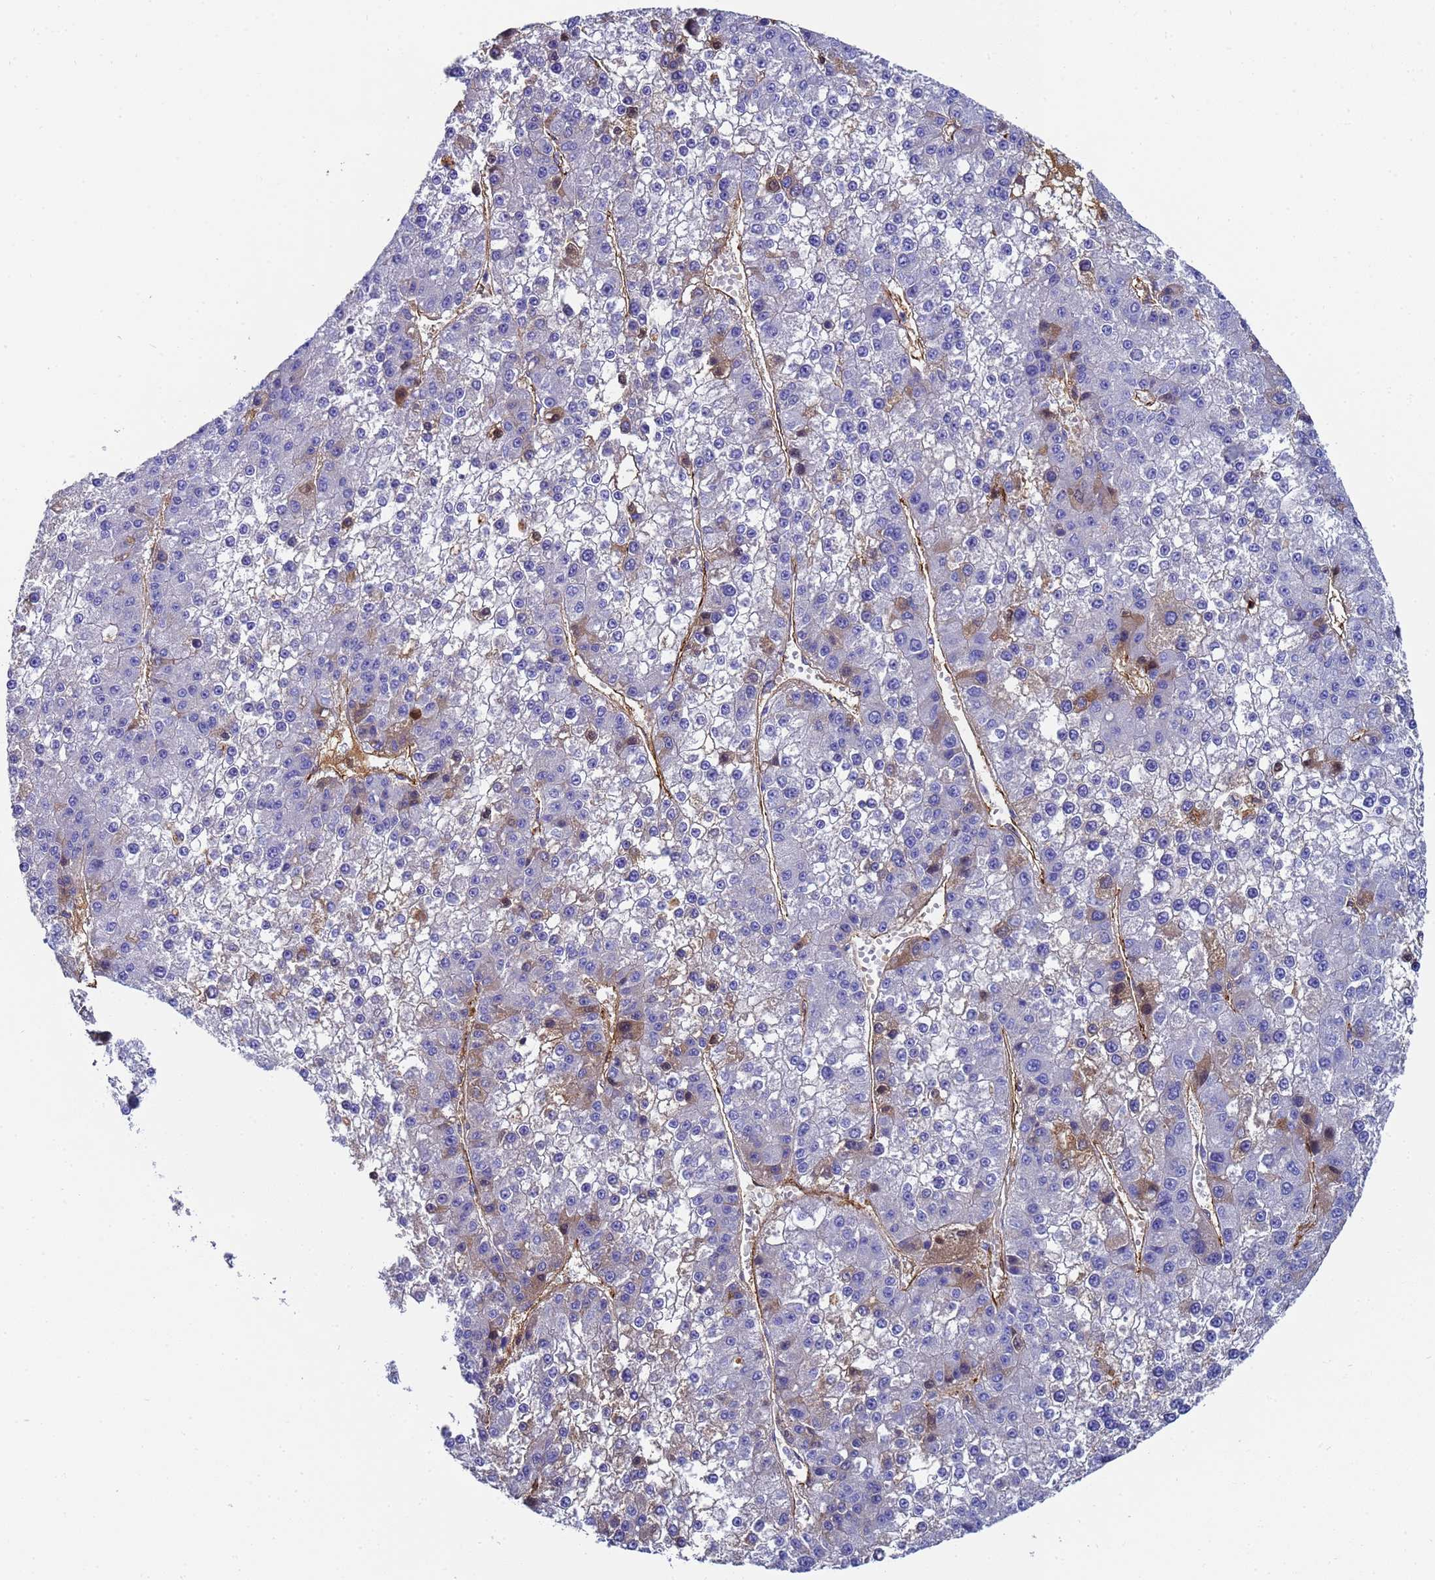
{"staining": {"intensity": "moderate", "quantity": "<25%", "location": "cytoplasmic/membranous"}, "tissue": "liver cancer", "cell_type": "Tumor cells", "image_type": "cancer", "snomed": [{"axis": "morphology", "description": "Carcinoma, Hepatocellular, NOS"}, {"axis": "topography", "description": "Liver"}], "caption": "Immunohistochemical staining of liver hepatocellular carcinoma shows moderate cytoplasmic/membranous protein staining in about <25% of tumor cells. (DAB (3,3'-diaminobenzidine) IHC with brightfield microscopy, high magnification).", "gene": "ADIPOQ", "patient": {"sex": "female", "age": 73}}